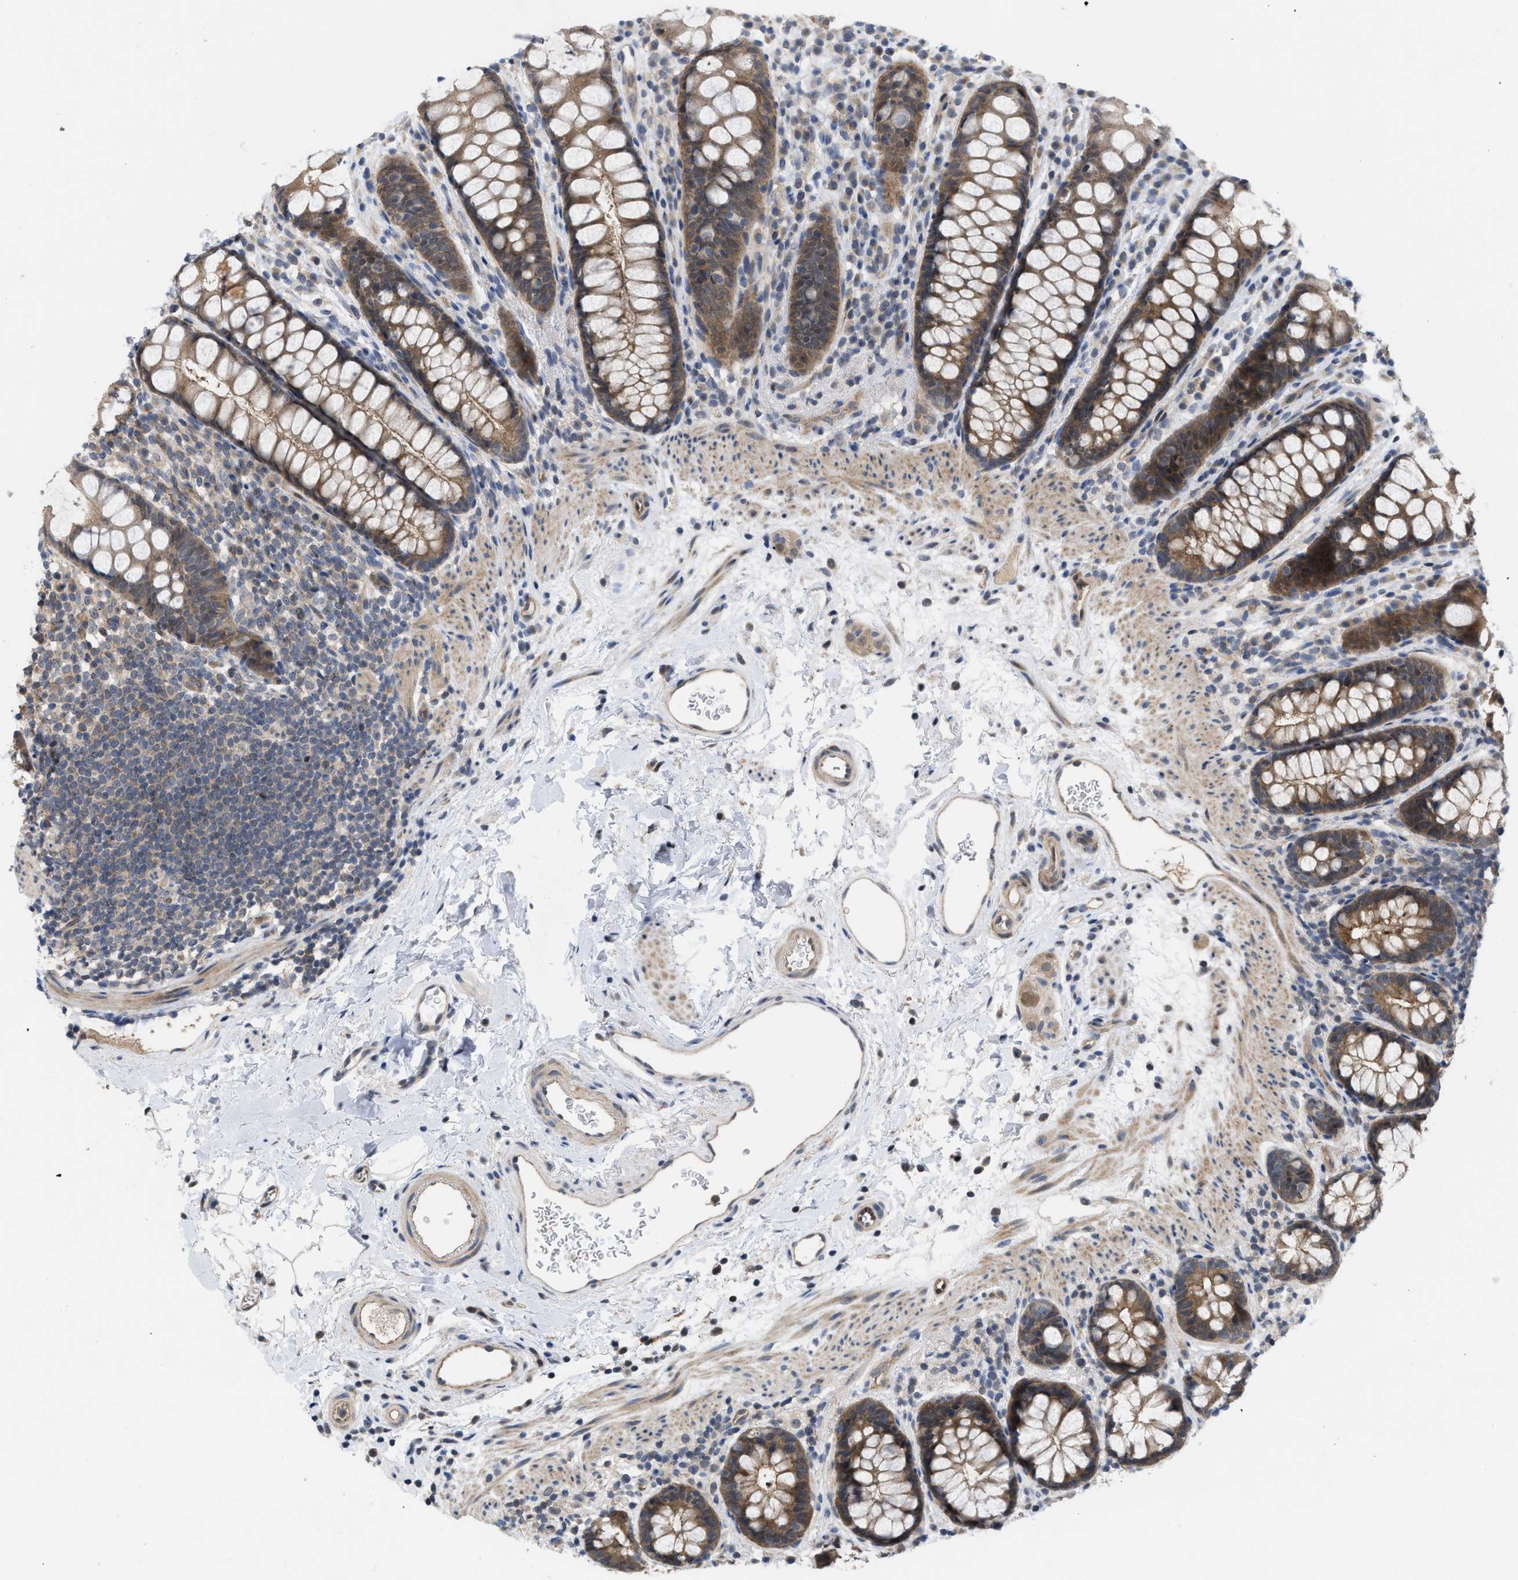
{"staining": {"intensity": "moderate", "quantity": ">75%", "location": "cytoplasmic/membranous"}, "tissue": "rectum", "cell_type": "Glandular cells", "image_type": "normal", "snomed": [{"axis": "morphology", "description": "Normal tissue, NOS"}, {"axis": "topography", "description": "Rectum"}], "caption": "Protein analysis of unremarkable rectum displays moderate cytoplasmic/membranous expression in approximately >75% of glandular cells. Ihc stains the protein in brown and the nuclei are stained blue.", "gene": "LDAF1", "patient": {"sex": "female", "age": 65}}